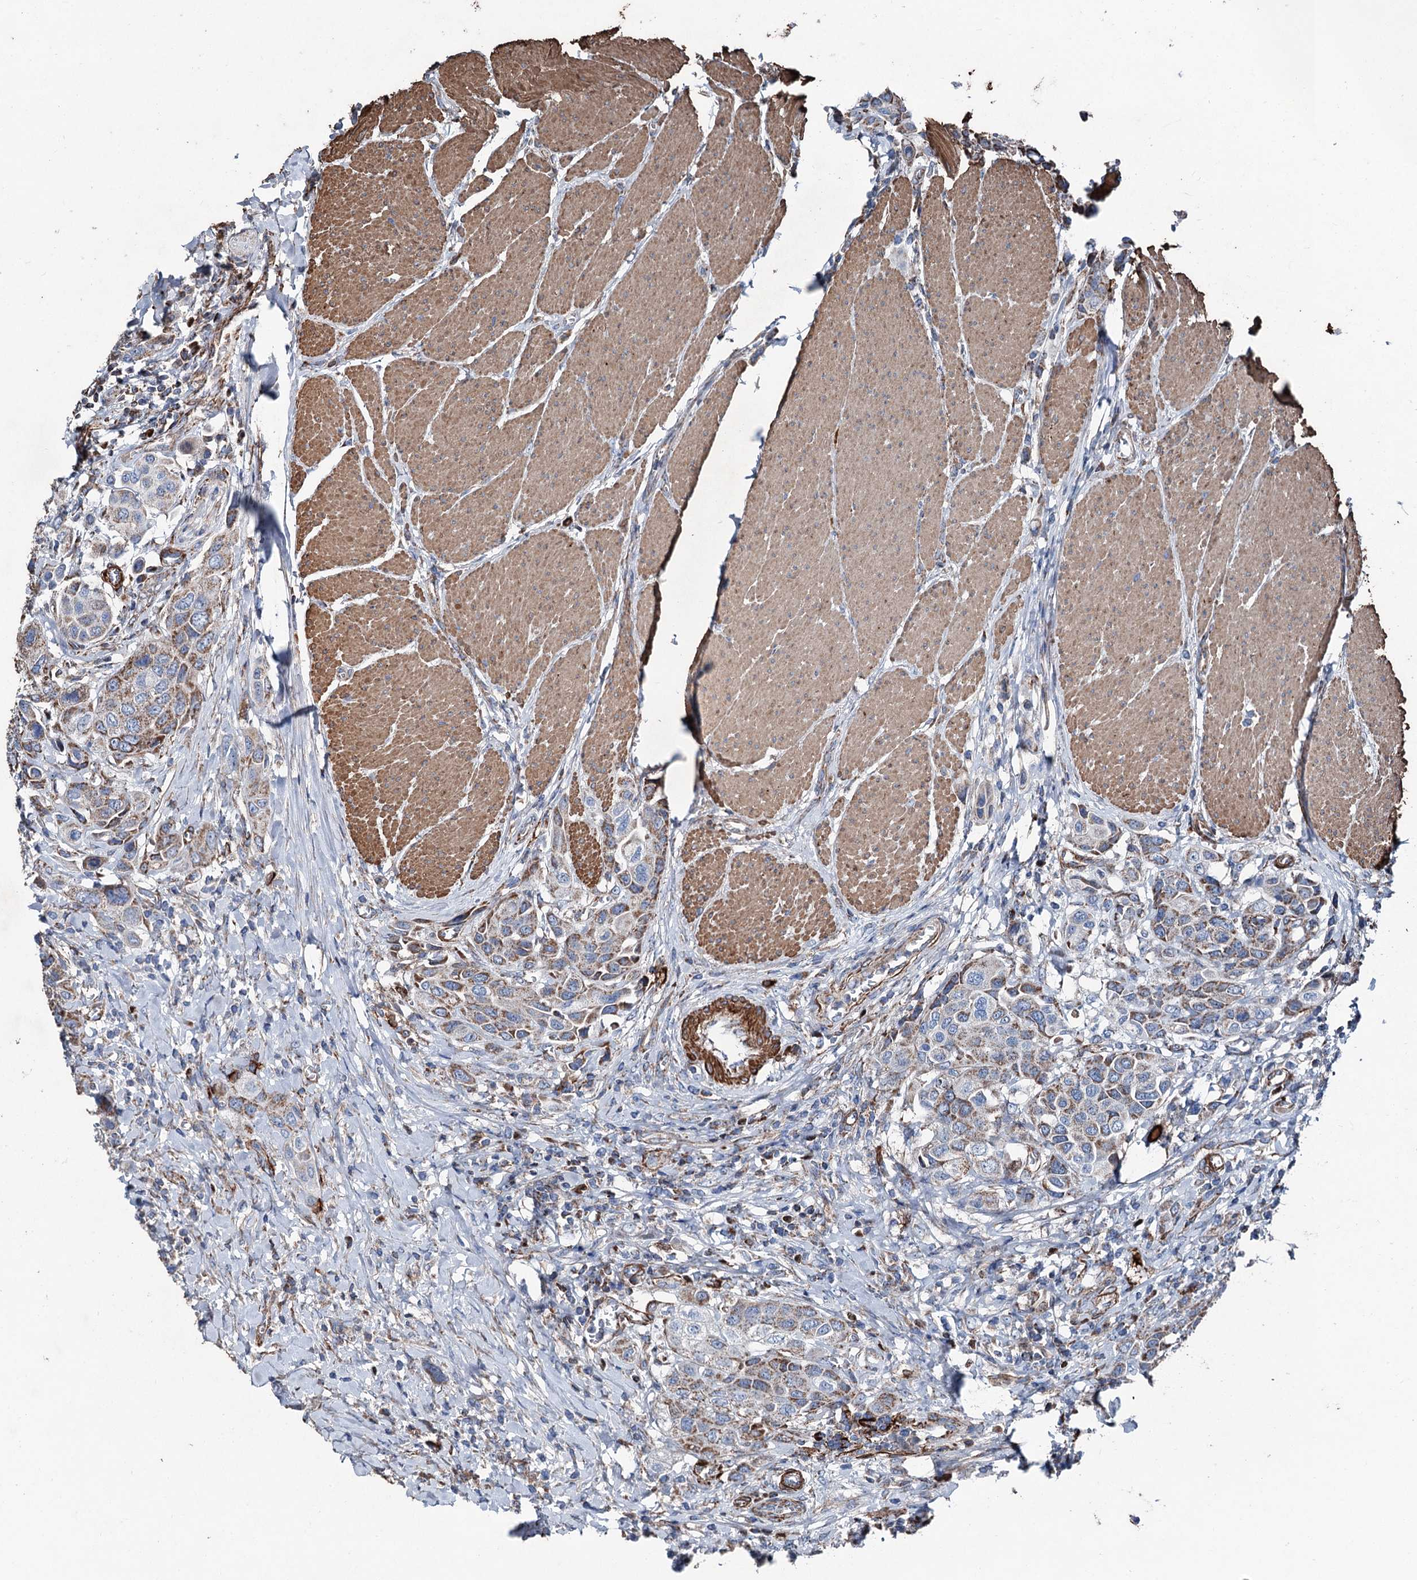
{"staining": {"intensity": "moderate", "quantity": "25%-75%", "location": "cytoplasmic/membranous"}, "tissue": "urothelial cancer", "cell_type": "Tumor cells", "image_type": "cancer", "snomed": [{"axis": "morphology", "description": "Urothelial carcinoma, High grade"}, {"axis": "topography", "description": "Urinary bladder"}], "caption": "Immunohistochemical staining of urothelial carcinoma (high-grade) shows moderate cytoplasmic/membranous protein expression in about 25%-75% of tumor cells.", "gene": "DDIAS", "patient": {"sex": "male", "age": 50}}